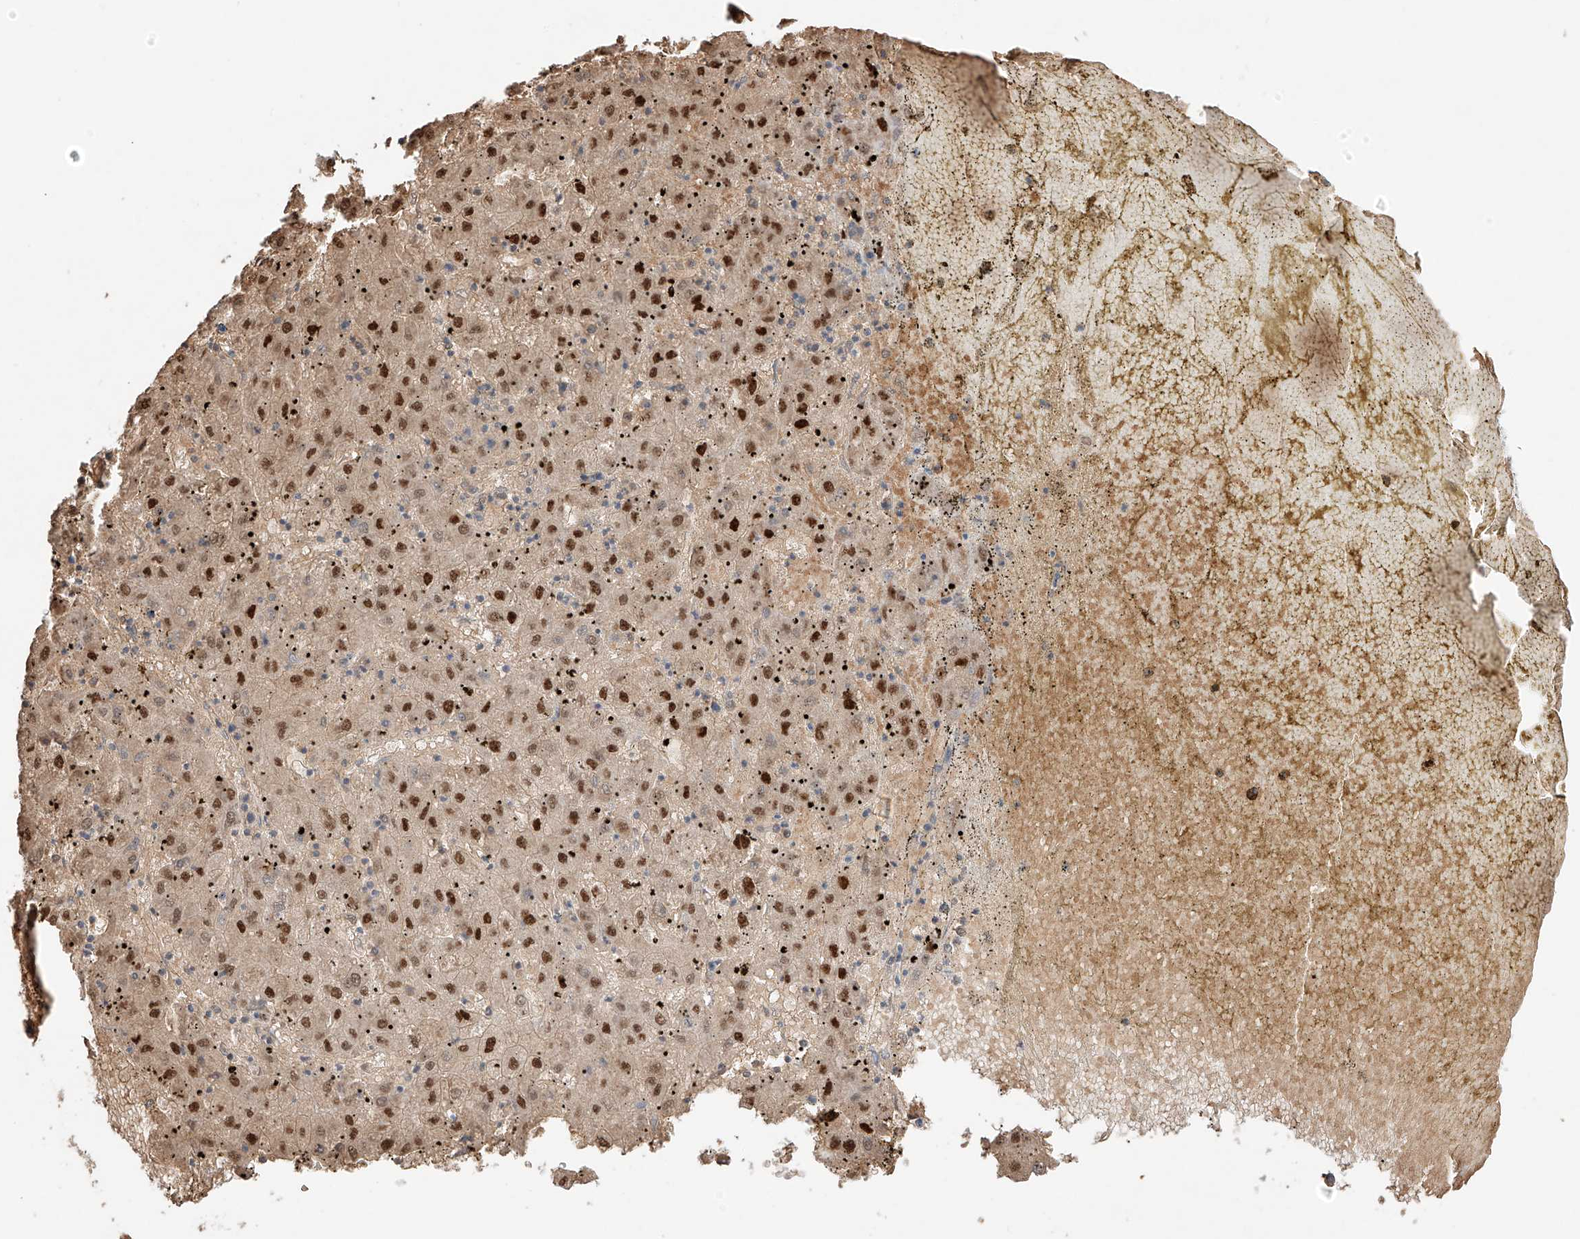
{"staining": {"intensity": "strong", "quantity": ">75%", "location": "nuclear"}, "tissue": "liver cancer", "cell_type": "Tumor cells", "image_type": "cancer", "snomed": [{"axis": "morphology", "description": "Carcinoma, Hepatocellular, NOS"}, {"axis": "topography", "description": "Liver"}], "caption": "Liver hepatocellular carcinoma tissue displays strong nuclear expression in approximately >75% of tumor cells", "gene": "APIP", "patient": {"sex": "male", "age": 72}}